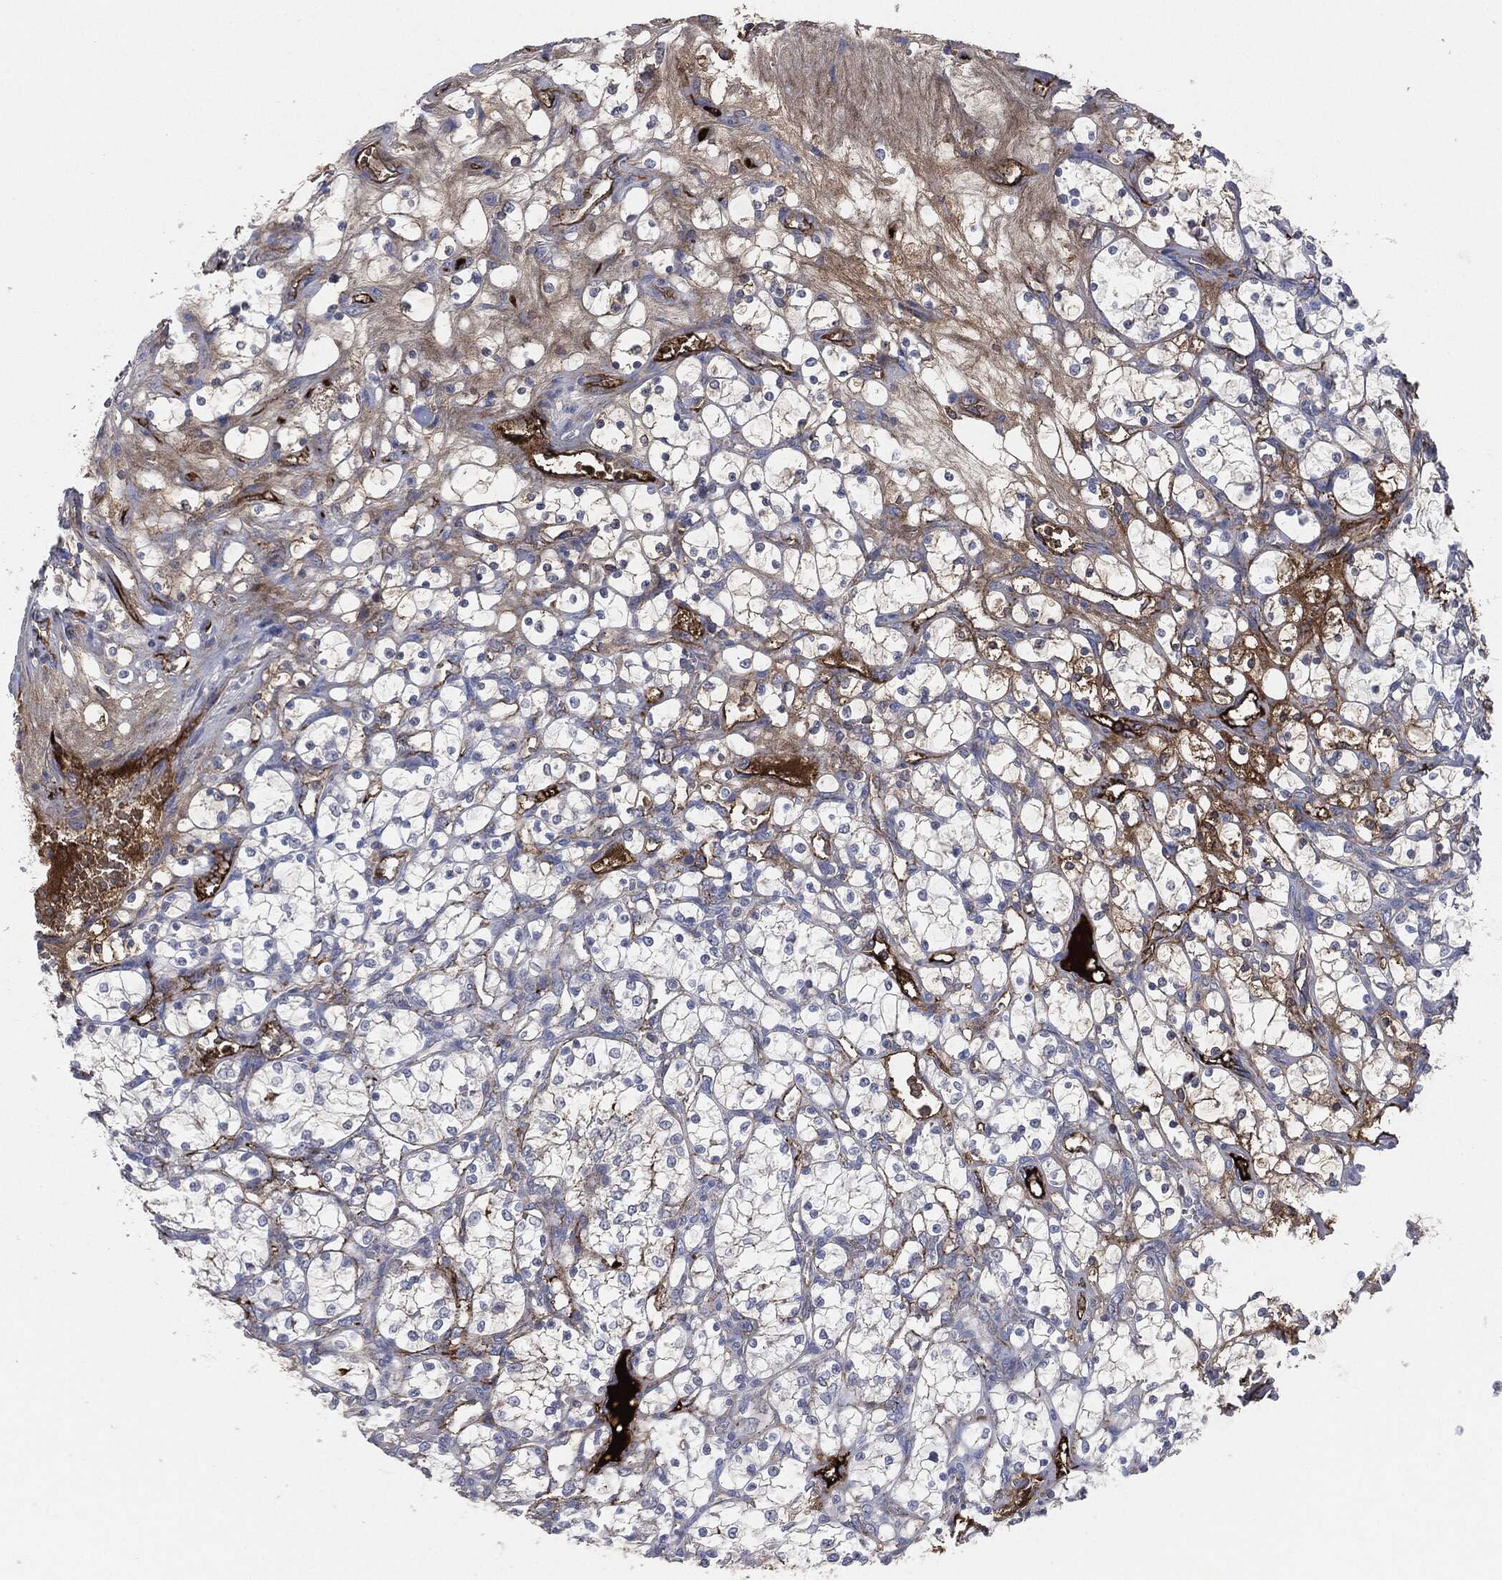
{"staining": {"intensity": "moderate", "quantity": "<25%", "location": "cytoplasmic/membranous"}, "tissue": "renal cancer", "cell_type": "Tumor cells", "image_type": "cancer", "snomed": [{"axis": "morphology", "description": "Adenocarcinoma, NOS"}, {"axis": "topography", "description": "Kidney"}], "caption": "Immunohistochemistry micrograph of neoplastic tissue: human renal cancer (adenocarcinoma) stained using immunohistochemistry exhibits low levels of moderate protein expression localized specifically in the cytoplasmic/membranous of tumor cells, appearing as a cytoplasmic/membranous brown color.", "gene": "APOB", "patient": {"sex": "female", "age": 69}}